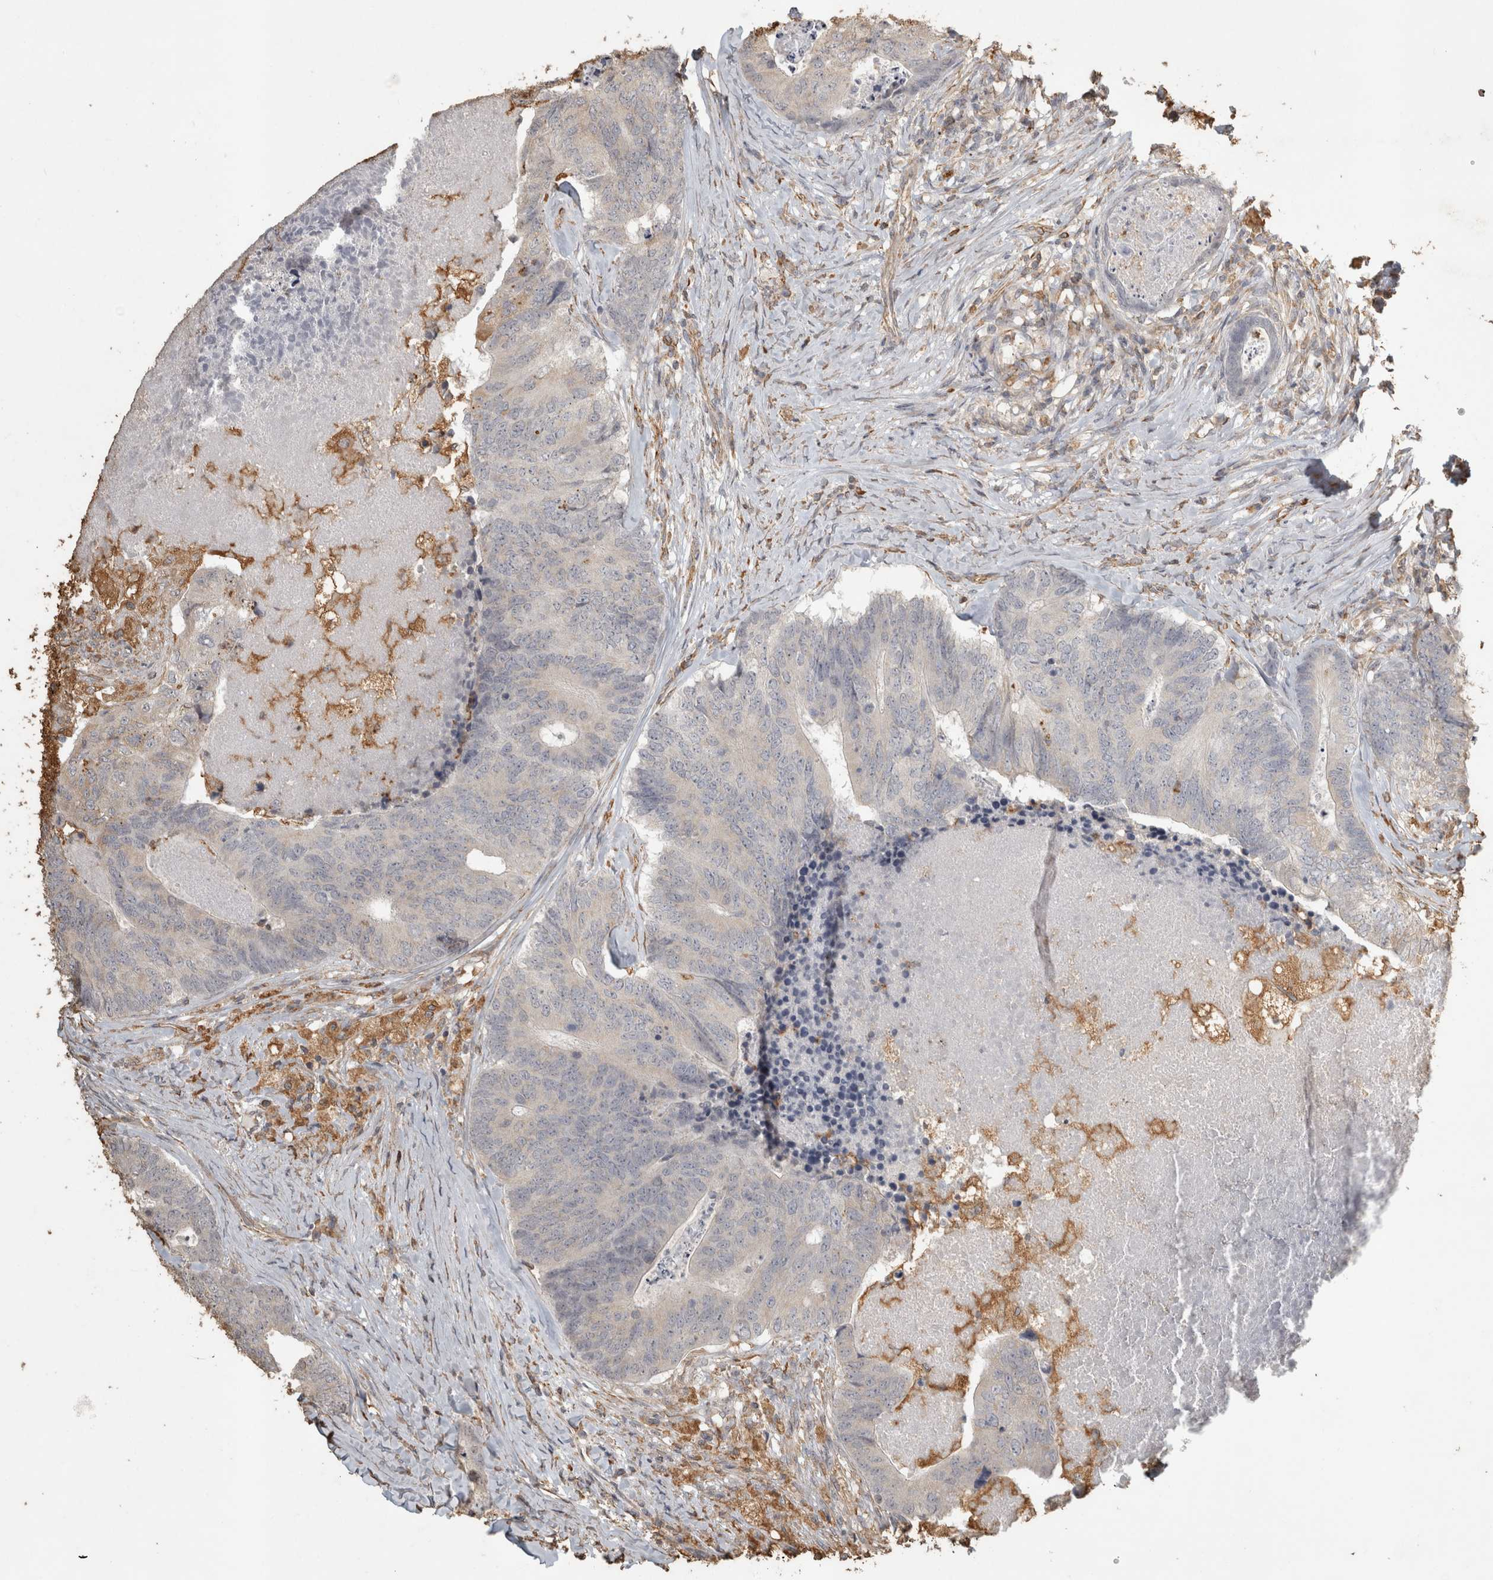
{"staining": {"intensity": "weak", "quantity": "<25%", "location": "cytoplasmic/membranous"}, "tissue": "colorectal cancer", "cell_type": "Tumor cells", "image_type": "cancer", "snomed": [{"axis": "morphology", "description": "Adenocarcinoma, NOS"}, {"axis": "topography", "description": "Colon"}], "caption": "IHC histopathology image of neoplastic tissue: human colorectal adenocarcinoma stained with DAB demonstrates no significant protein positivity in tumor cells. (Stains: DAB (3,3'-diaminobenzidine) immunohistochemistry with hematoxylin counter stain, Microscopy: brightfield microscopy at high magnification).", "gene": "REPS2", "patient": {"sex": "female", "age": 67}}